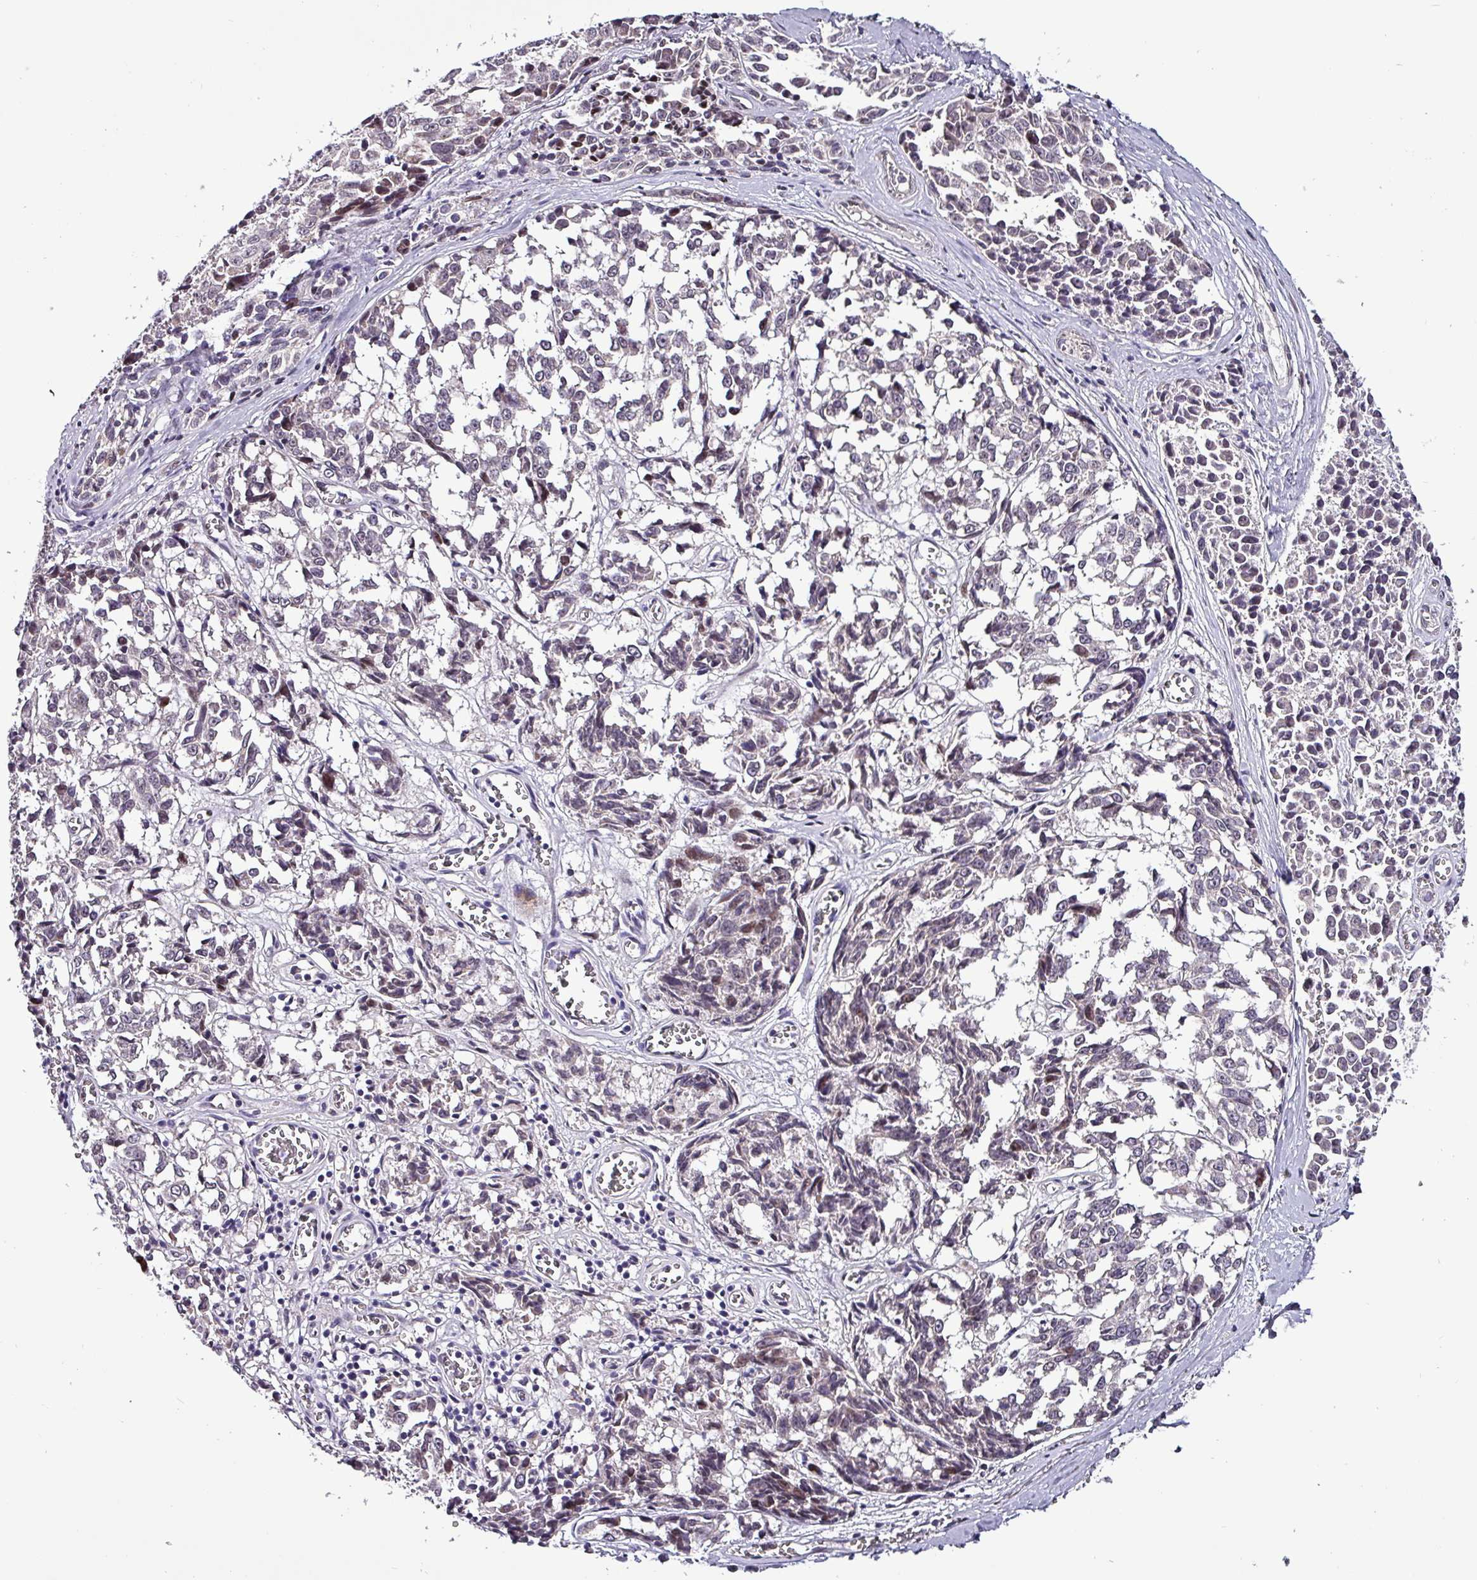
{"staining": {"intensity": "weak", "quantity": "<25%", "location": "cytoplasmic/membranous,nuclear"}, "tissue": "melanoma", "cell_type": "Tumor cells", "image_type": "cancer", "snomed": [{"axis": "morphology", "description": "Malignant melanoma, NOS"}, {"axis": "topography", "description": "Skin"}], "caption": "IHC histopathology image of melanoma stained for a protein (brown), which displays no positivity in tumor cells.", "gene": "GRAPL", "patient": {"sex": "female", "age": 64}}